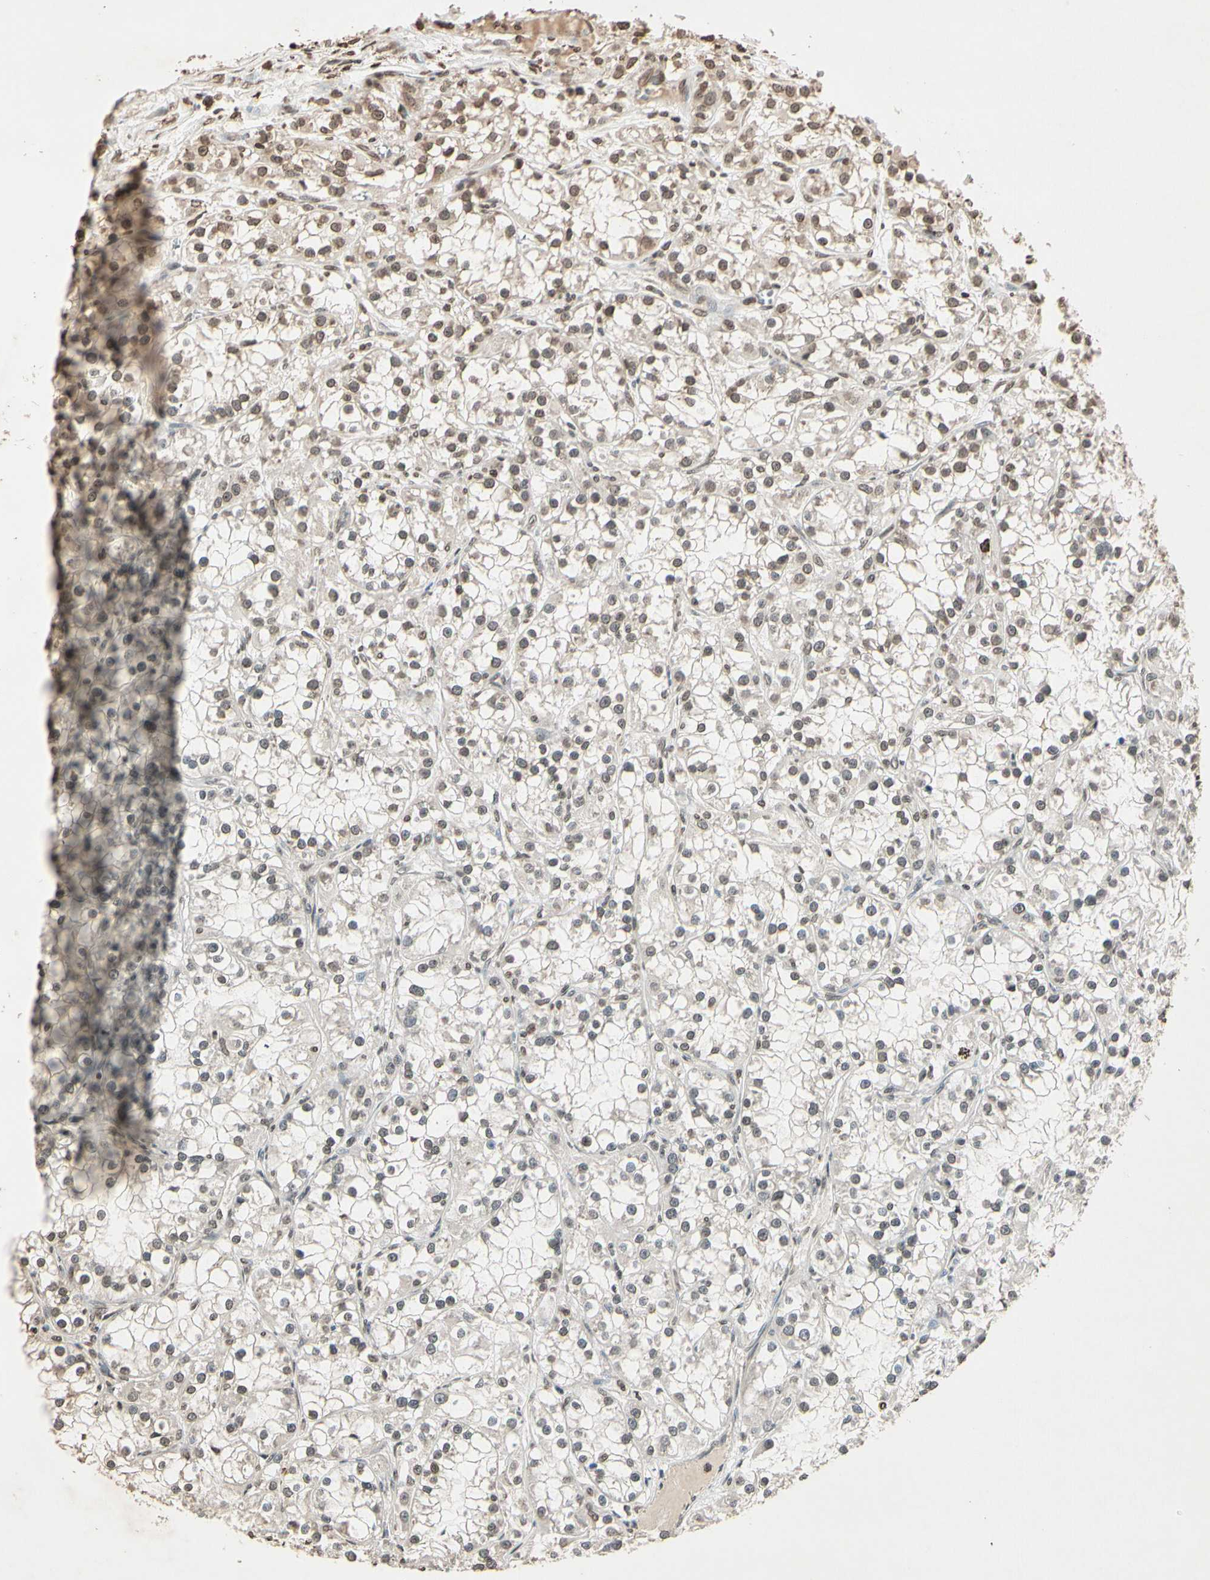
{"staining": {"intensity": "weak", "quantity": "<25%", "location": "none"}, "tissue": "renal cancer", "cell_type": "Tumor cells", "image_type": "cancer", "snomed": [{"axis": "morphology", "description": "Adenocarcinoma, NOS"}, {"axis": "topography", "description": "Kidney"}], "caption": "An IHC photomicrograph of adenocarcinoma (renal) is shown. There is no staining in tumor cells of adenocarcinoma (renal).", "gene": "TOP1", "patient": {"sex": "female", "age": 52}}